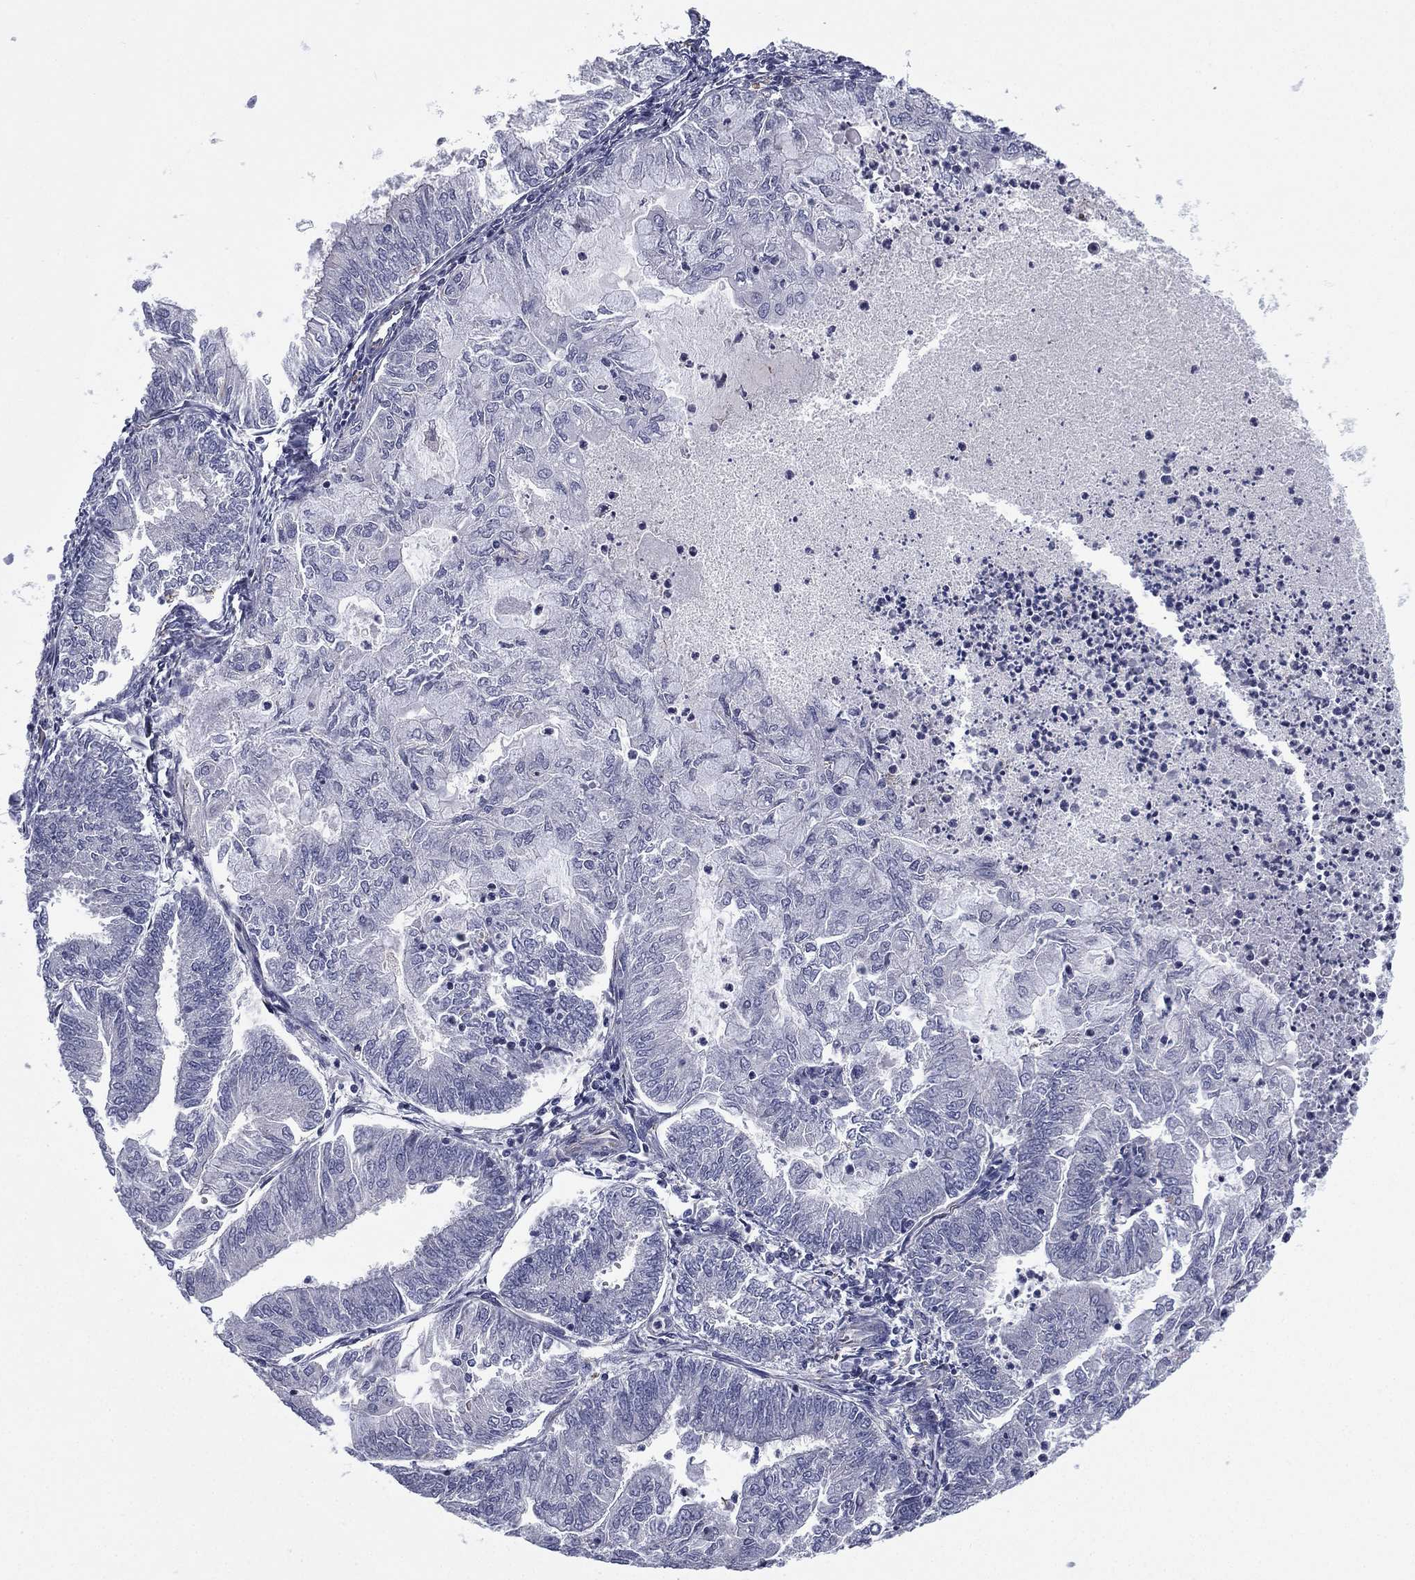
{"staining": {"intensity": "negative", "quantity": "none", "location": "none"}, "tissue": "endometrial cancer", "cell_type": "Tumor cells", "image_type": "cancer", "snomed": [{"axis": "morphology", "description": "Adenocarcinoma, NOS"}, {"axis": "topography", "description": "Endometrium"}], "caption": "Immunohistochemistry image of human endometrial cancer stained for a protein (brown), which displays no positivity in tumor cells.", "gene": "SCUBE1", "patient": {"sex": "female", "age": 59}}